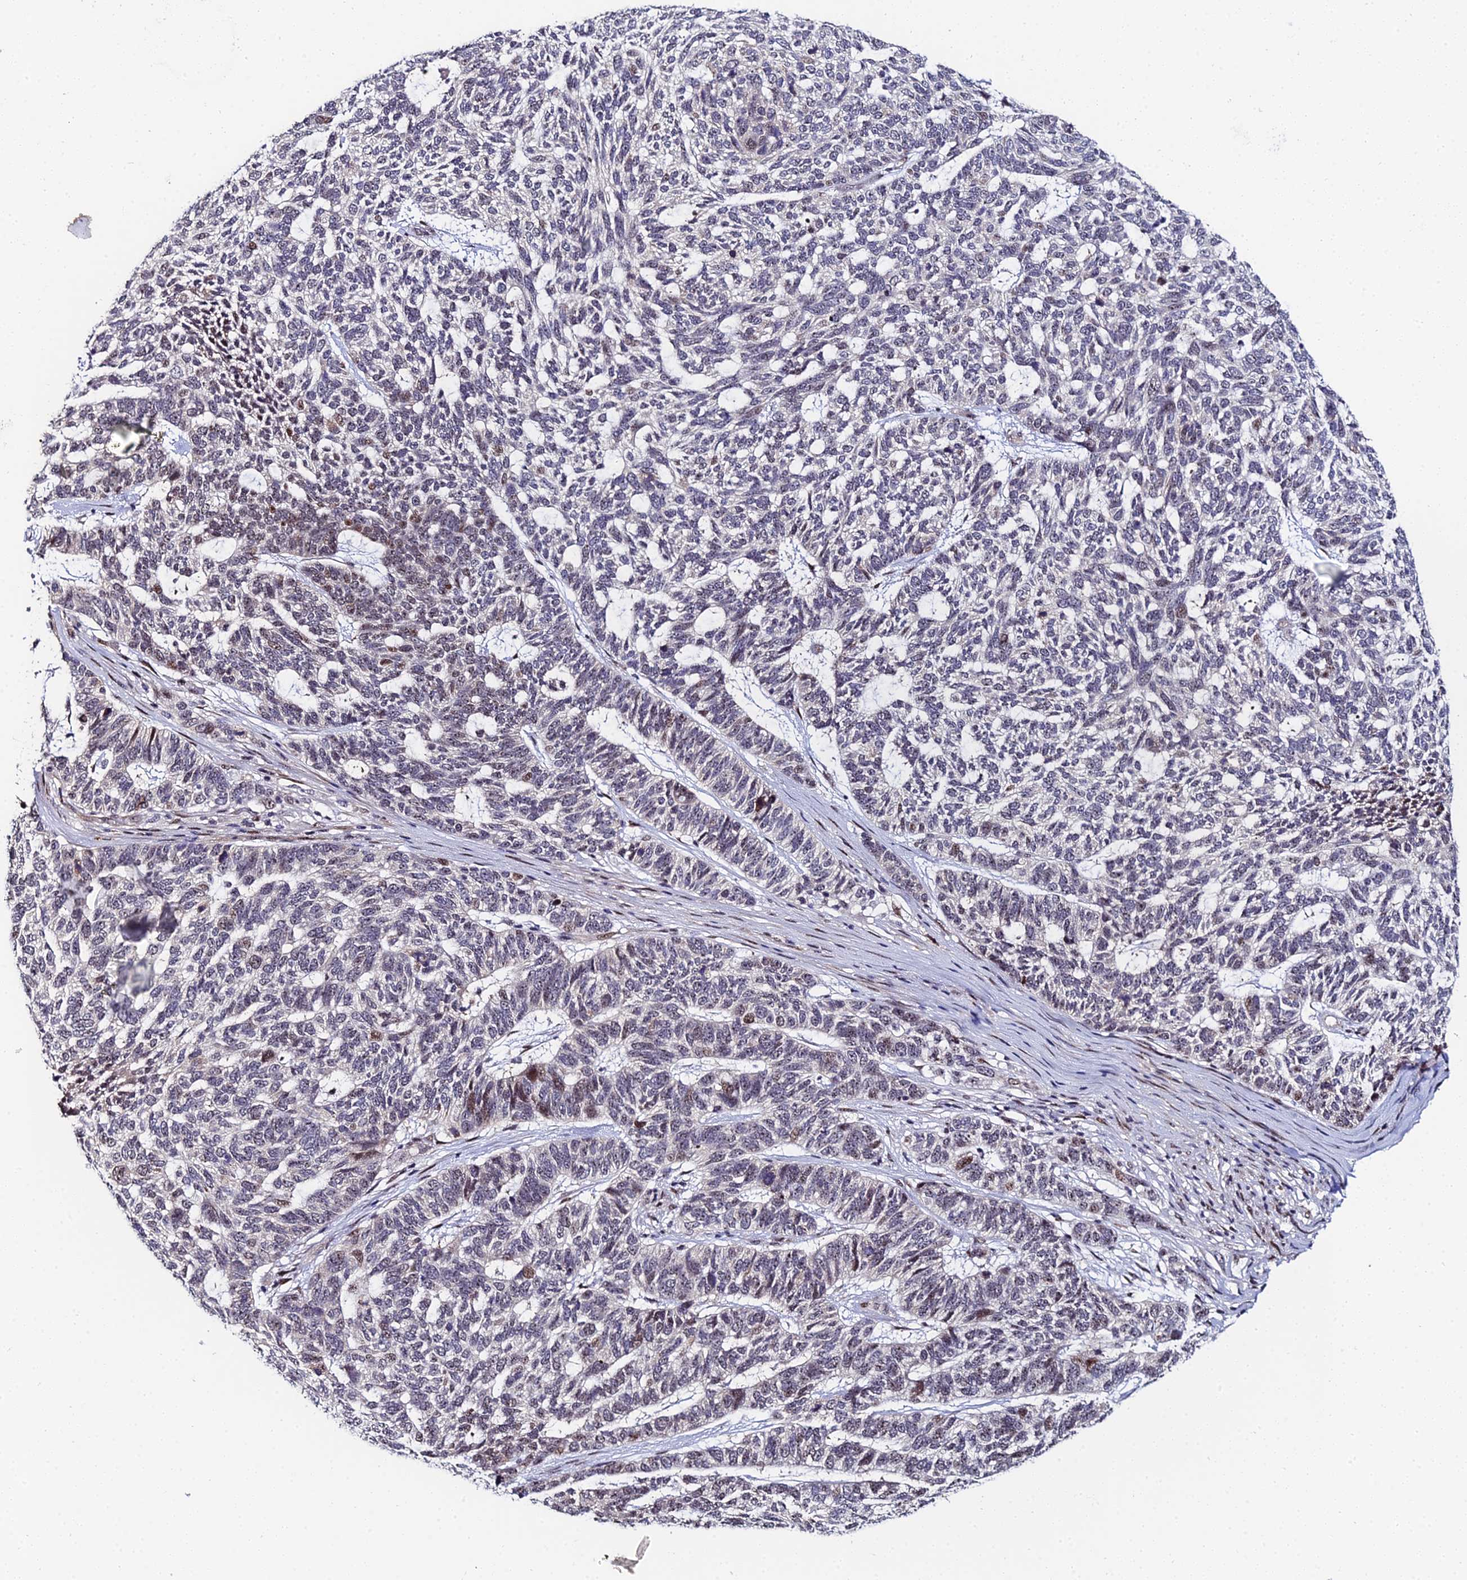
{"staining": {"intensity": "moderate", "quantity": "<25%", "location": "nuclear"}, "tissue": "skin cancer", "cell_type": "Tumor cells", "image_type": "cancer", "snomed": [{"axis": "morphology", "description": "Basal cell carcinoma"}, {"axis": "topography", "description": "Skin"}], "caption": "Skin cancer (basal cell carcinoma) stained with DAB immunohistochemistry (IHC) exhibits low levels of moderate nuclear staining in about <25% of tumor cells.", "gene": "TIFA", "patient": {"sex": "female", "age": 65}}